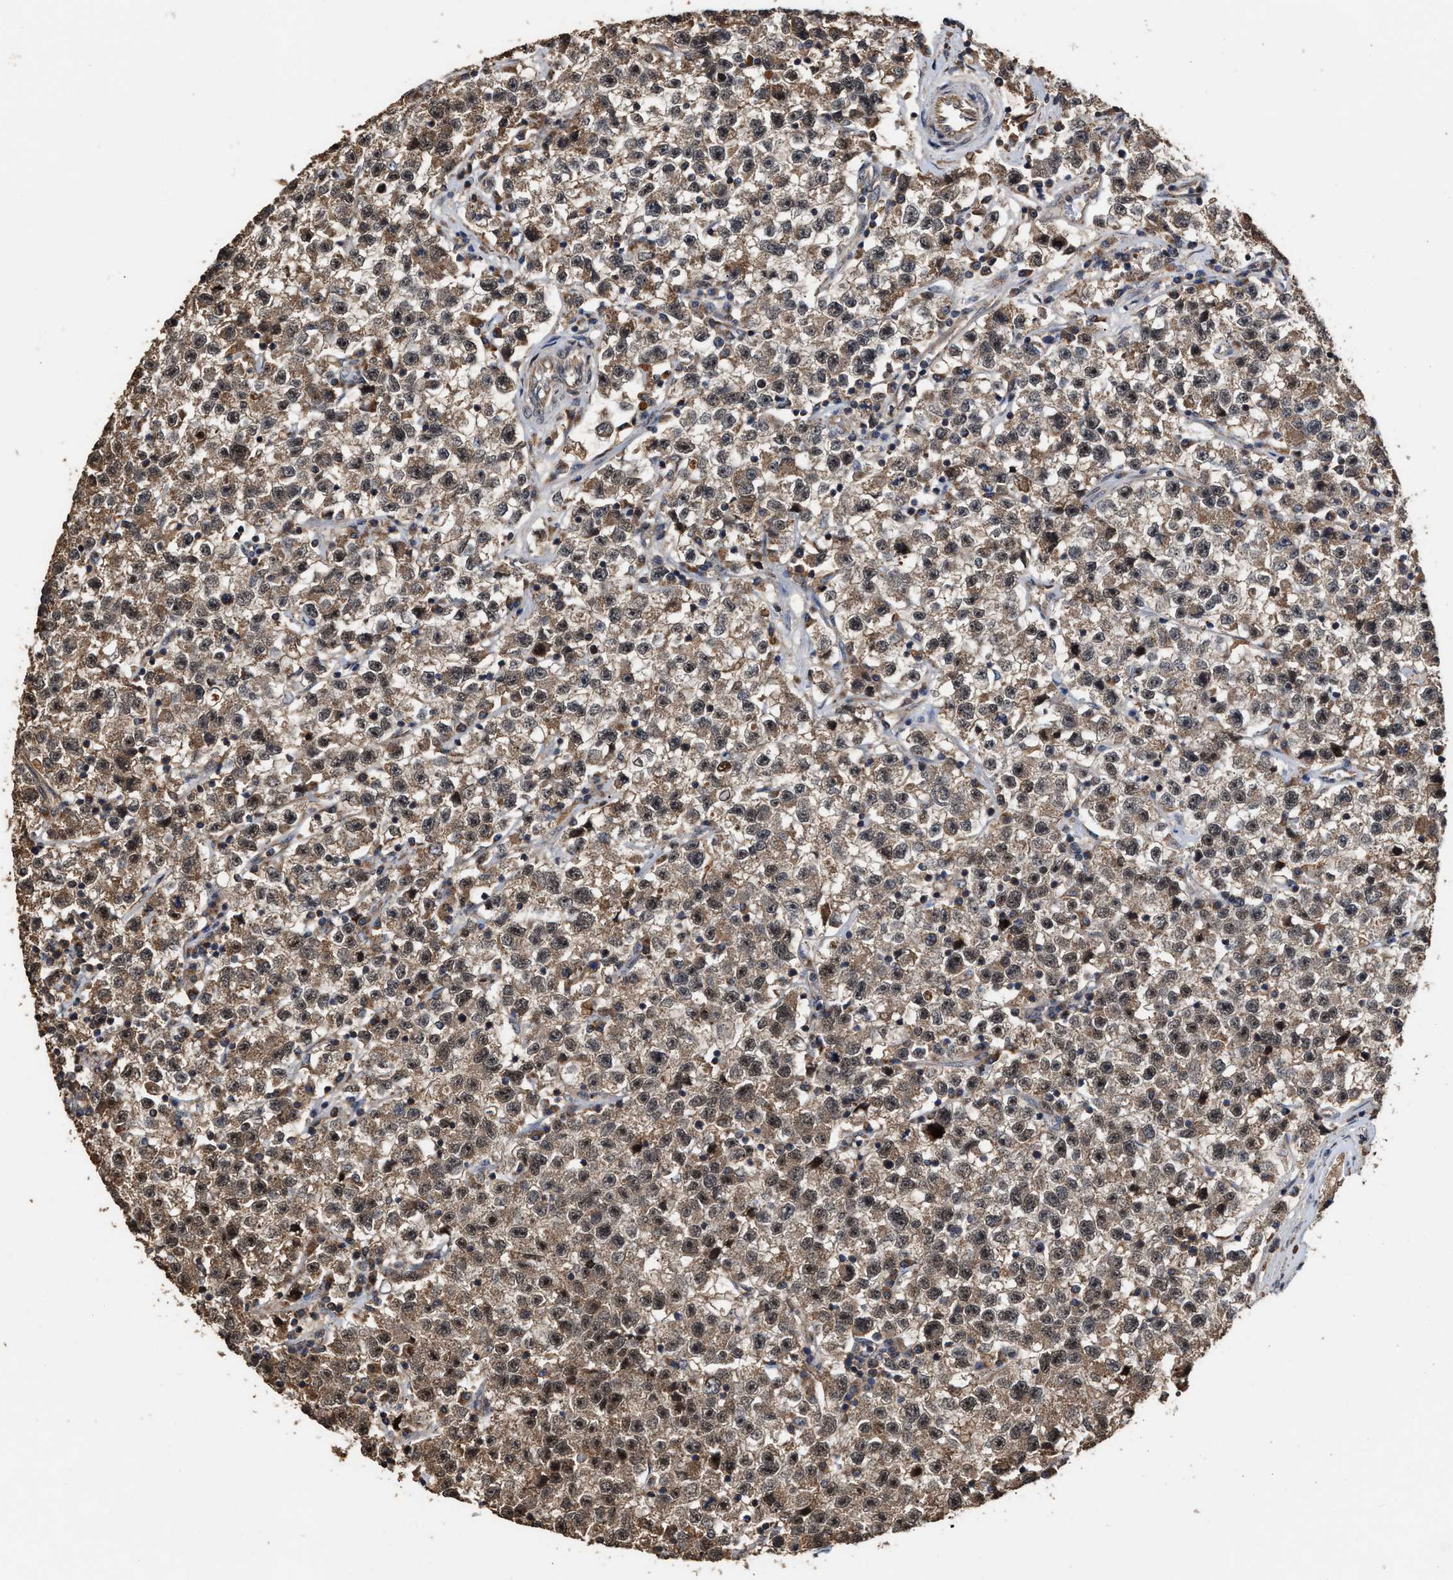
{"staining": {"intensity": "moderate", "quantity": ">75%", "location": "nuclear"}, "tissue": "testis cancer", "cell_type": "Tumor cells", "image_type": "cancer", "snomed": [{"axis": "morphology", "description": "Seminoma, NOS"}, {"axis": "topography", "description": "Testis"}], "caption": "Protein expression analysis of human testis seminoma reveals moderate nuclear positivity in approximately >75% of tumor cells. The staining is performed using DAB brown chromogen to label protein expression. The nuclei are counter-stained blue using hematoxylin.", "gene": "ZNHIT6", "patient": {"sex": "male", "age": 22}}